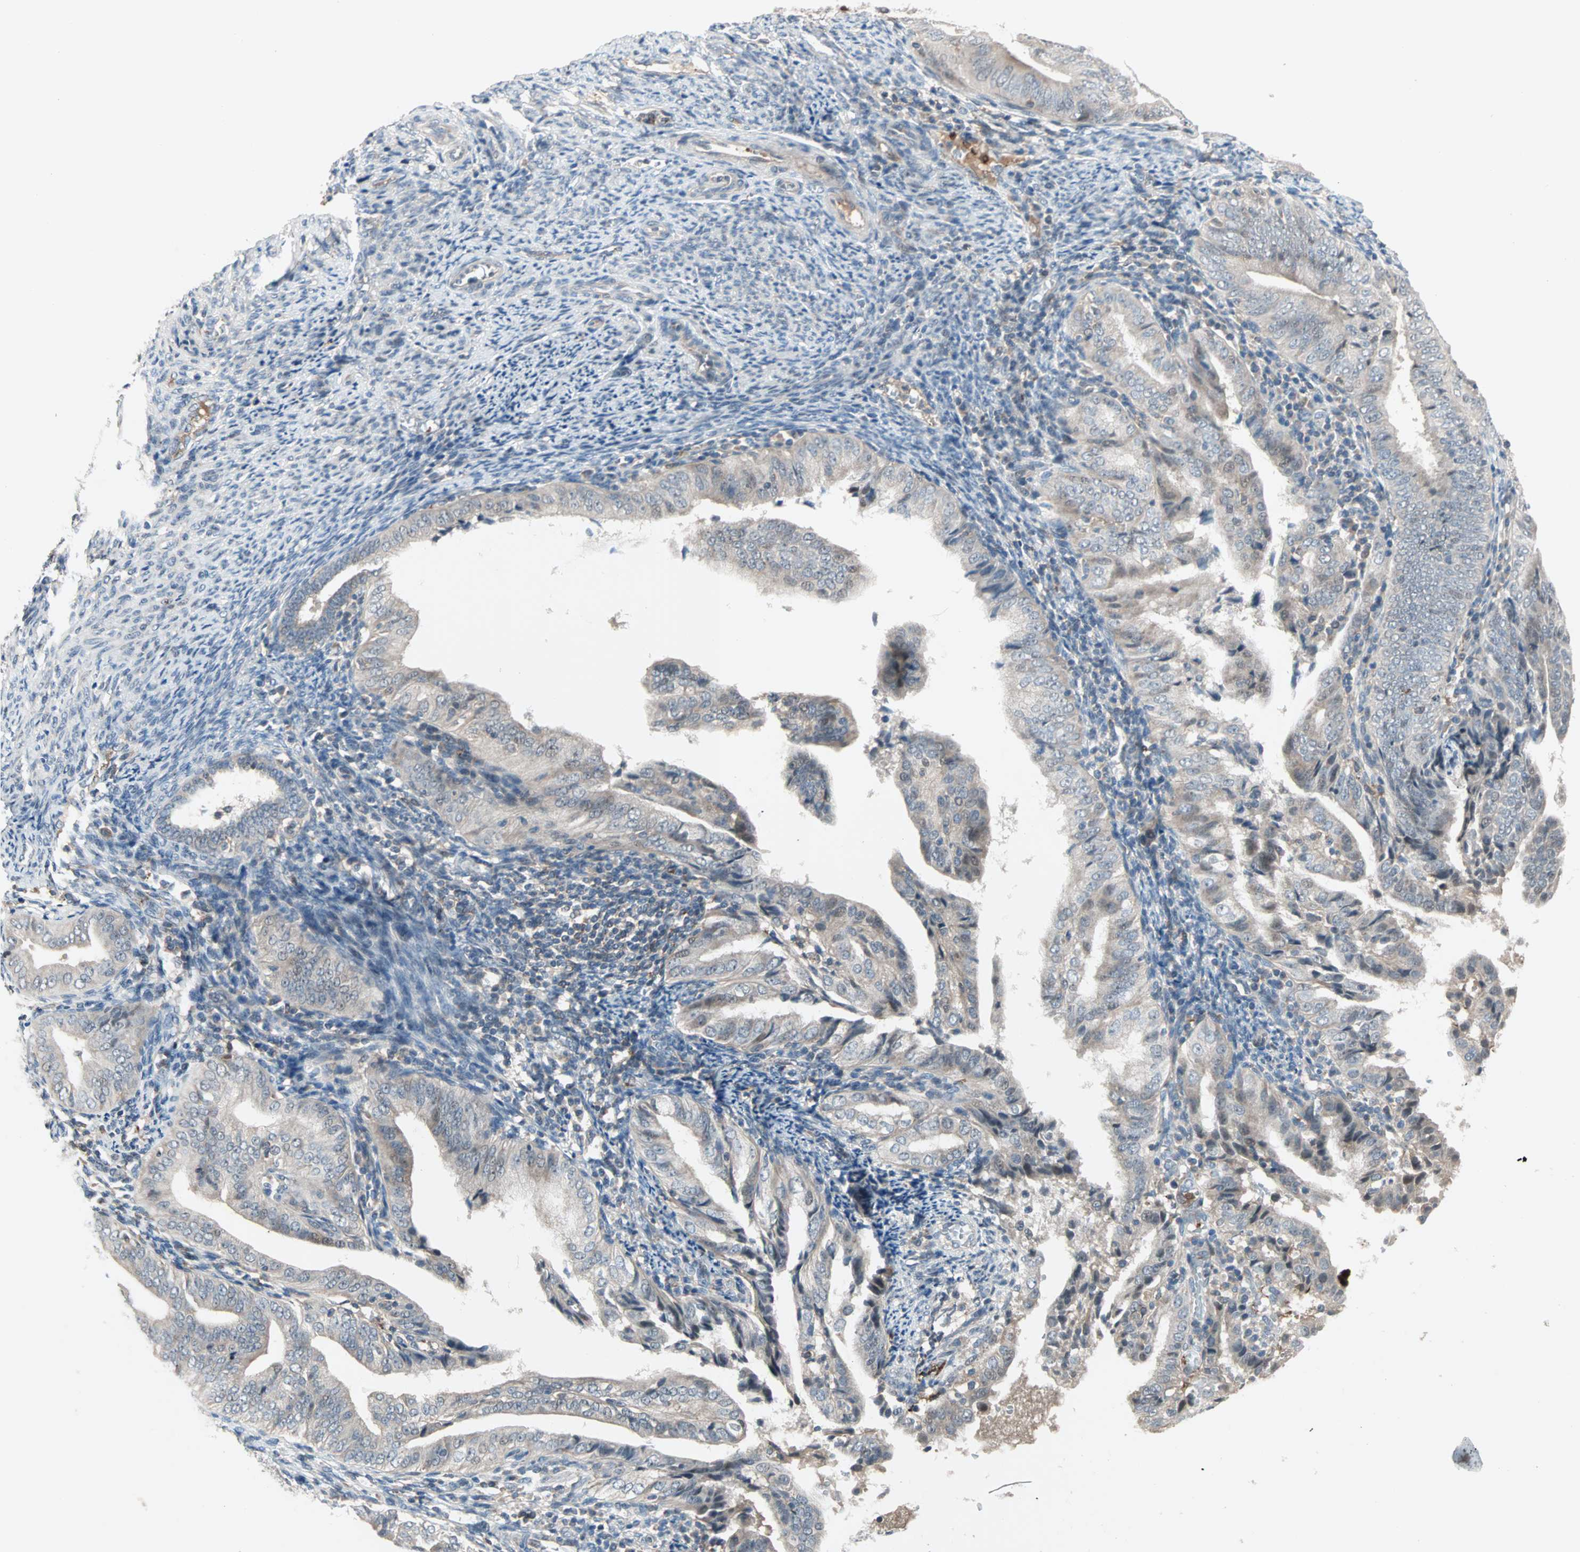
{"staining": {"intensity": "weak", "quantity": "25%-75%", "location": "cytoplasmic/membranous"}, "tissue": "endometrial cancer", "cell_type": "Tumor cells", "image_type": "cancer", "snomed": [{"axis": "morphology", "description": "Adenocarcinoma, NOS"}, {"axis": "topography", "description": "Endometrium"}], "caption": "This image demonstrates endometrial cancer (adenocarcinoma) stained with immunohistochemistry to label a protein in brown. The cytoplasmic/membranous of tumor cells show weak positivity for the protein. Nuclei are counter-stained blue.", "gene": "PROS1", "patient": {"sex": "female", "age": 58}}